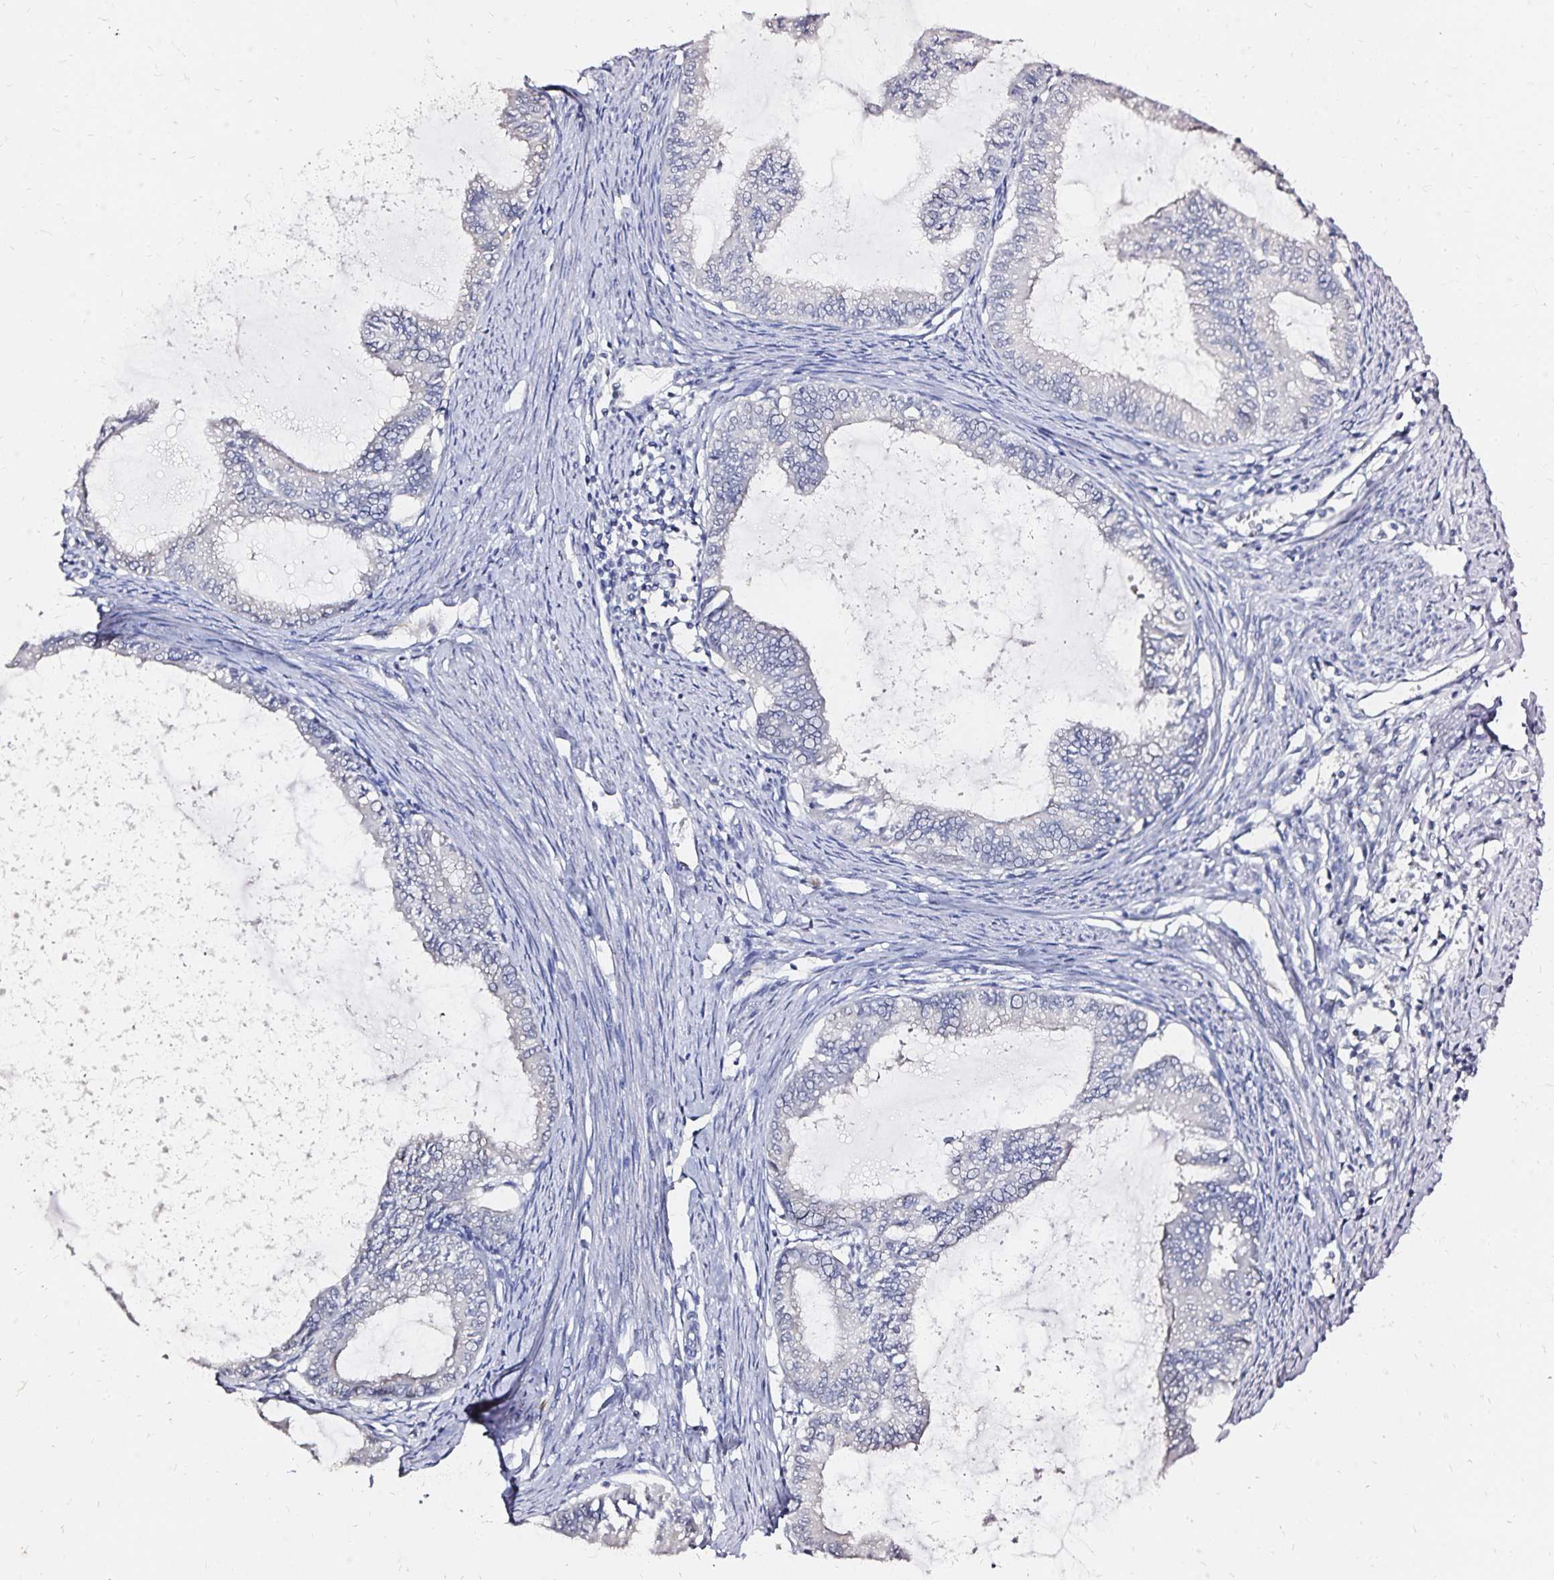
{"staining": {"intensity": "negative", "quantity": "none", "location": "none"}, "tissue": "endometrial cancer", "cell_type": "Tumor cells", "image_type": "cancer", "snomed": [{"axis": "morphology", "description": "Adenocarcinoma, NOS"}, {"axis": "topography", "description": "Endometrium"}], "caption": "Human endometrial adenocarcinoma stained for a protein using immunohistochemistry reveals no expression in tumor cells.", "gene": "SLC5A1", "patient": {"sex": "female", "age": 86}}